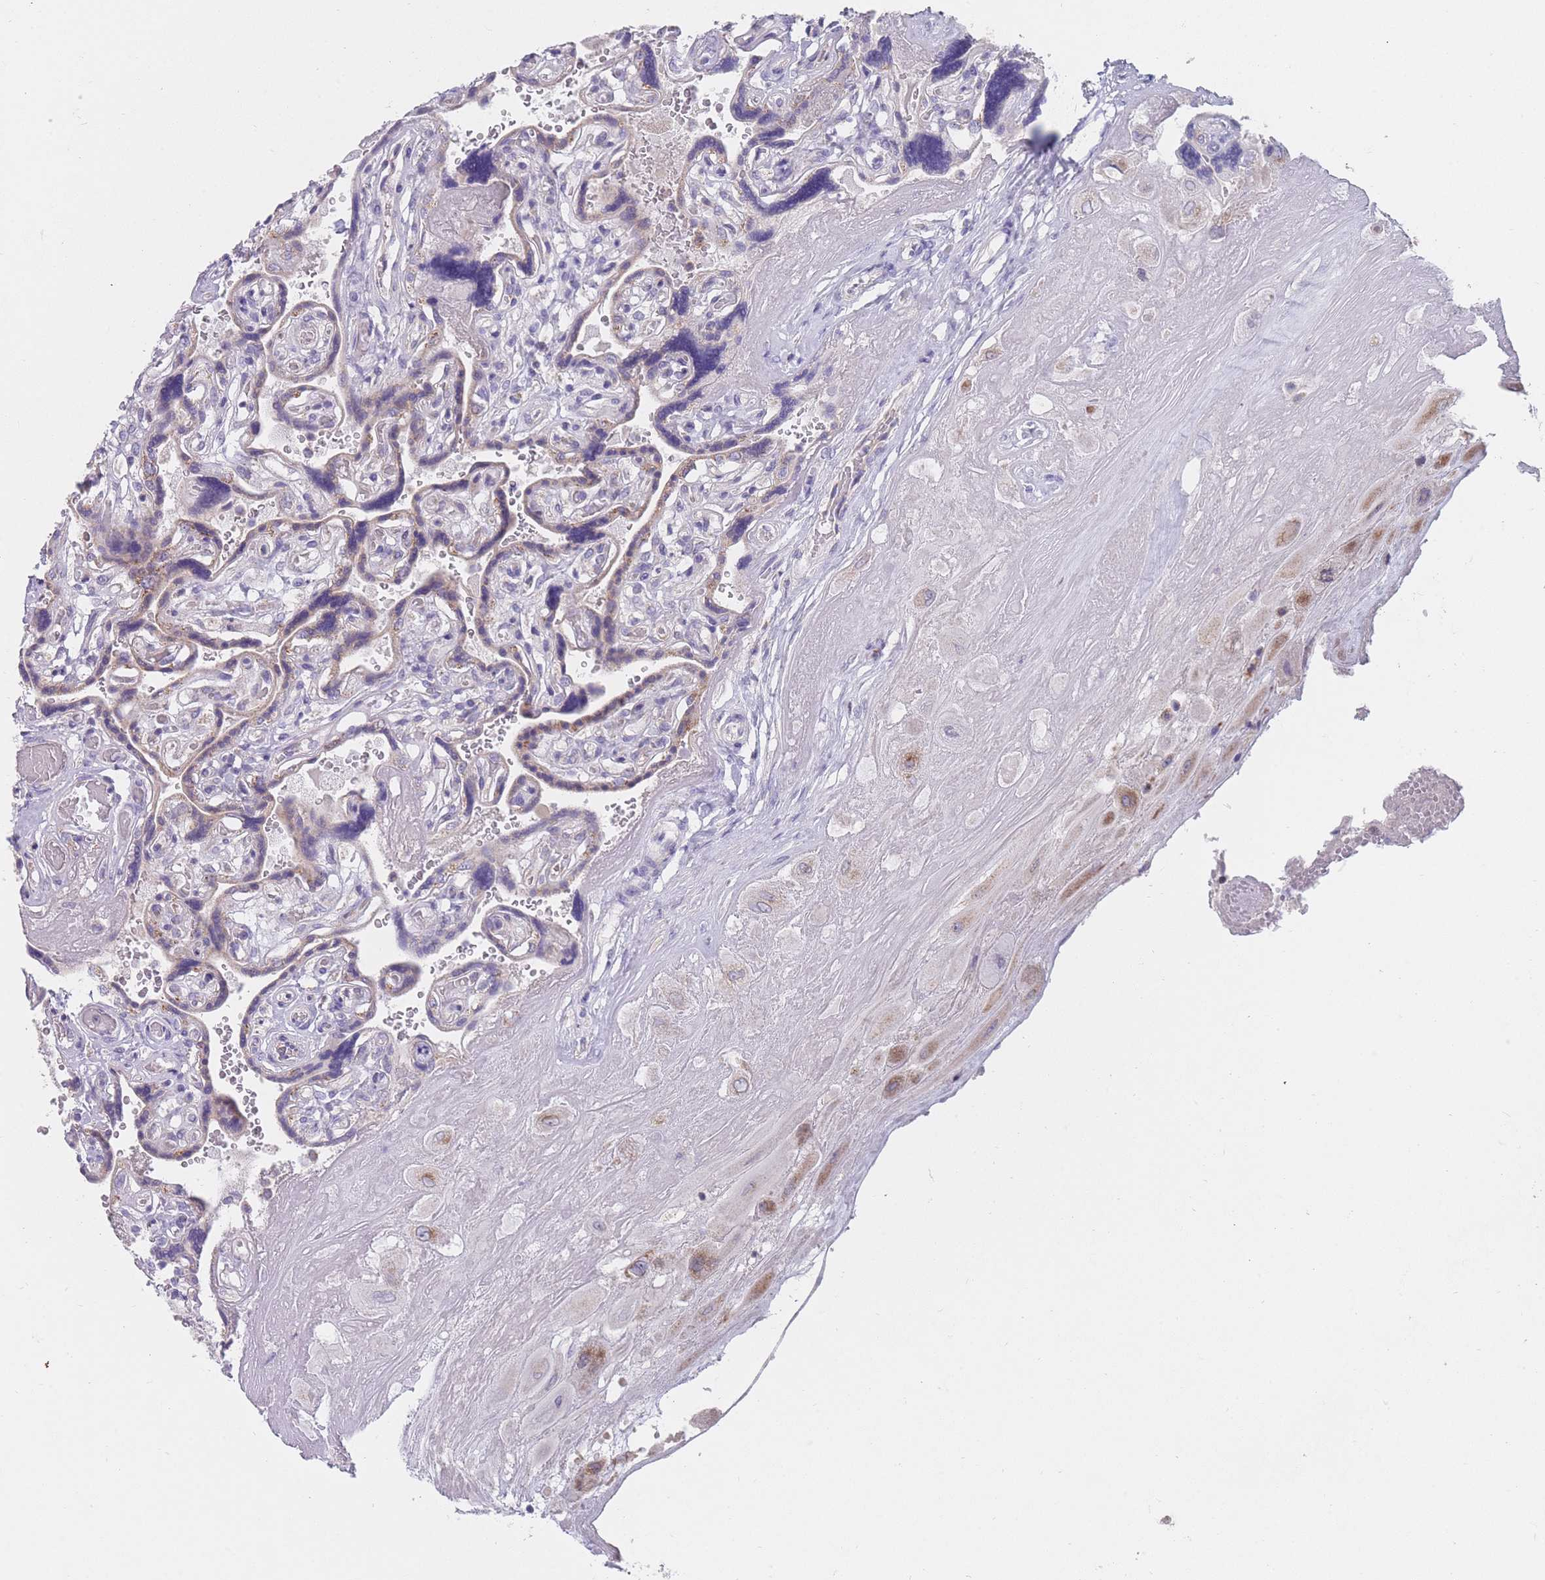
{"staining": {"intensity": "moderate", "quantity": "<25%", "location": "cytoplasmic/membranous"}, "tissue": "placenta", "cell_type": "Decidual cells", "image_type": "normal", "snomed": [{"axis": "morphology", "description": "Normal tissue, NOS"}, {"axis": "topography", "description": "Placenta"}], "caption": "About <25% of decidual cells in normal placenta demonstrate moderate cytoplasmic/membranous protein expression as visualized by brown immunohistochemical staining.", "gene": "MRPS14", "patient": {"sex": "female", "age": 32}}